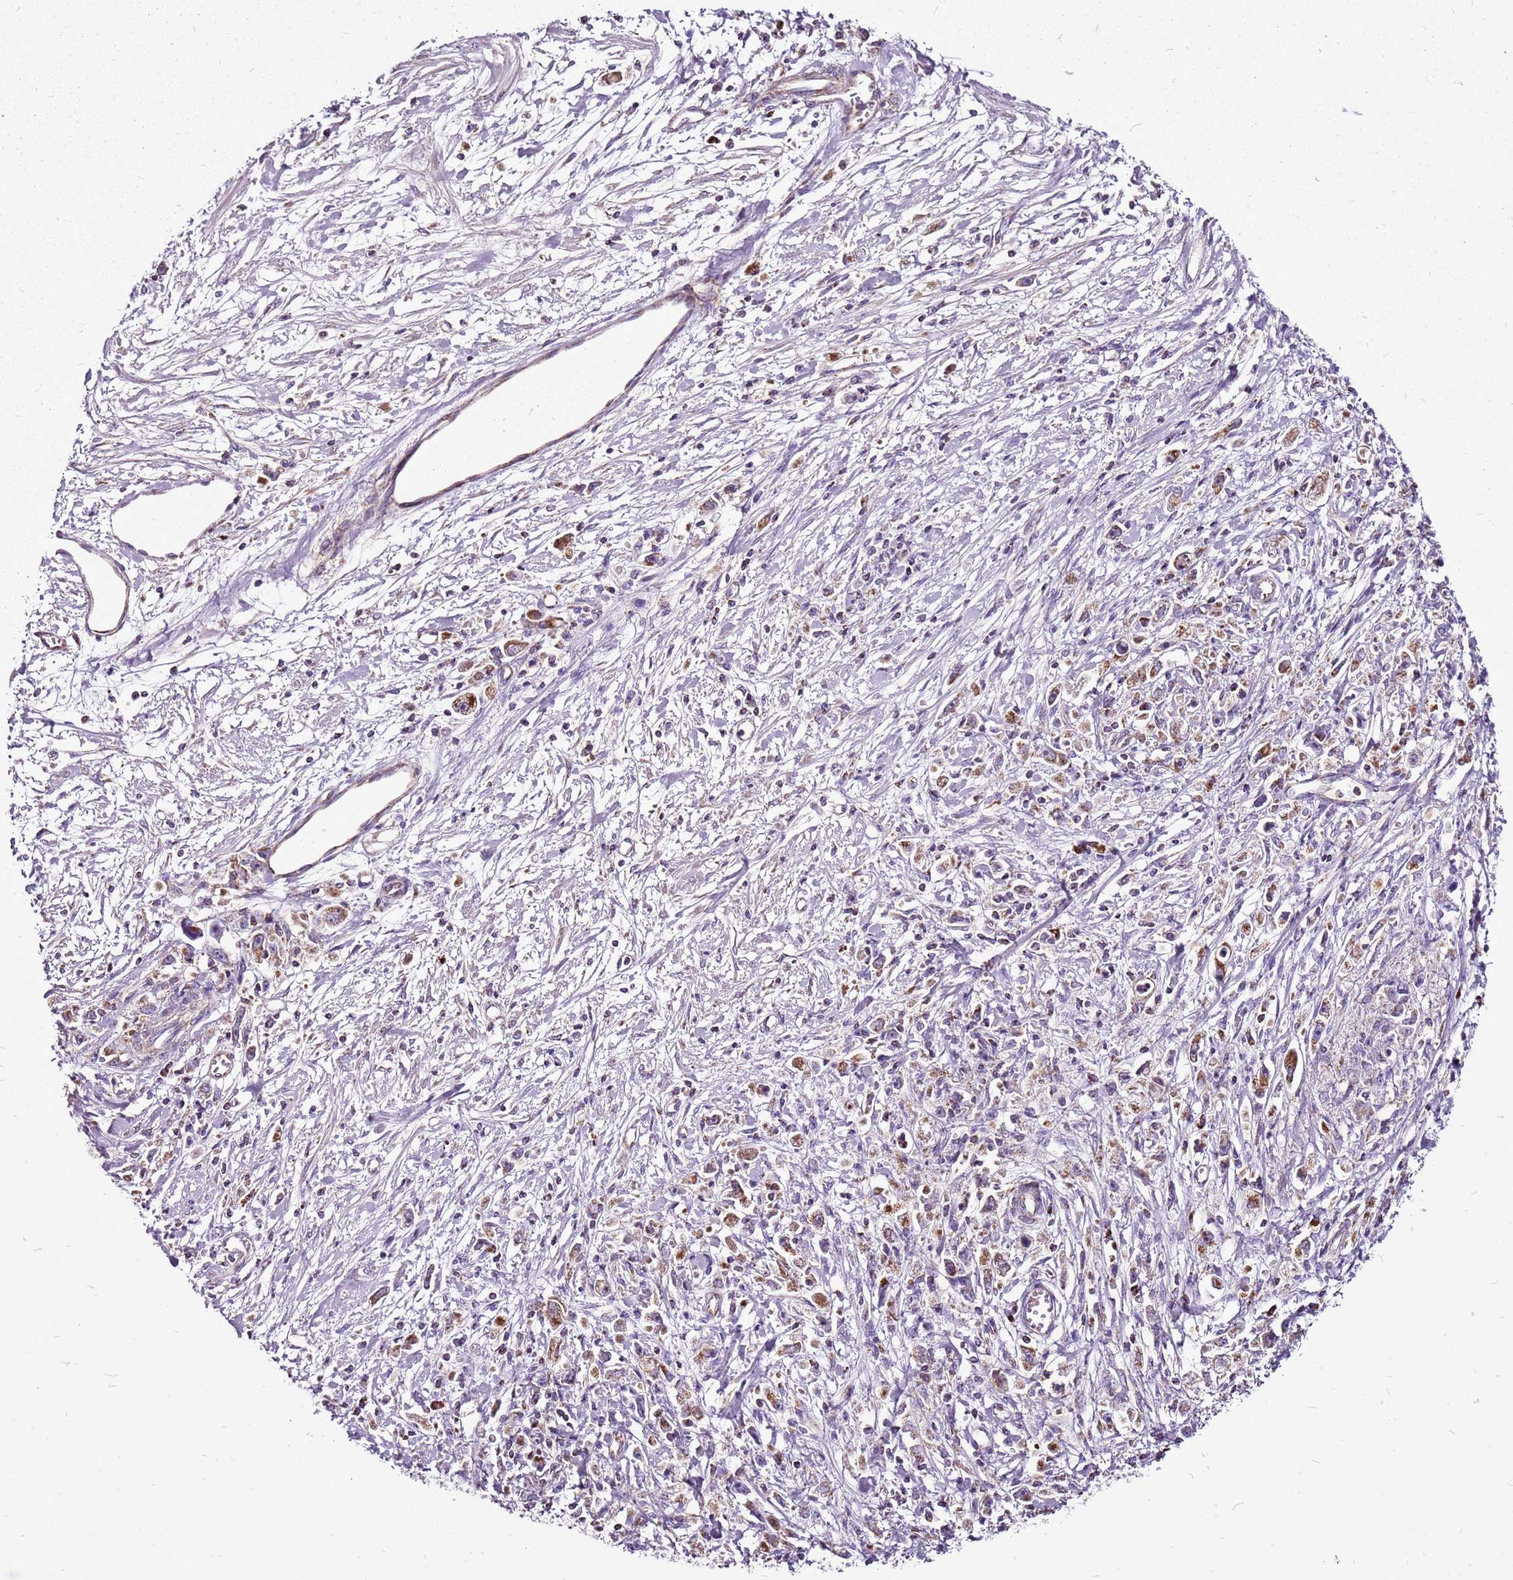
{"staining": {"intensity": "moderate", "quantity": ">75%", "location": "cytoplasmic/membranous"}, "tissue": "stomach cancer", "cell_type": "Tumor cells", "image_type": "cancer", "snomed": [{"axis": "morphology", "description": "Adenocarcinoma, NOS"}, {"axis": "topography", "description": "Stomach"}], "caption": "This is a micrograph of immunohistochemistry staining of stomach adenocarcinoma, which shows moderate positivity in the cytoplasmic/membranous of tumor cells.", "gene": "GCDH", "patient": {"sex": "female", "age": 59}}